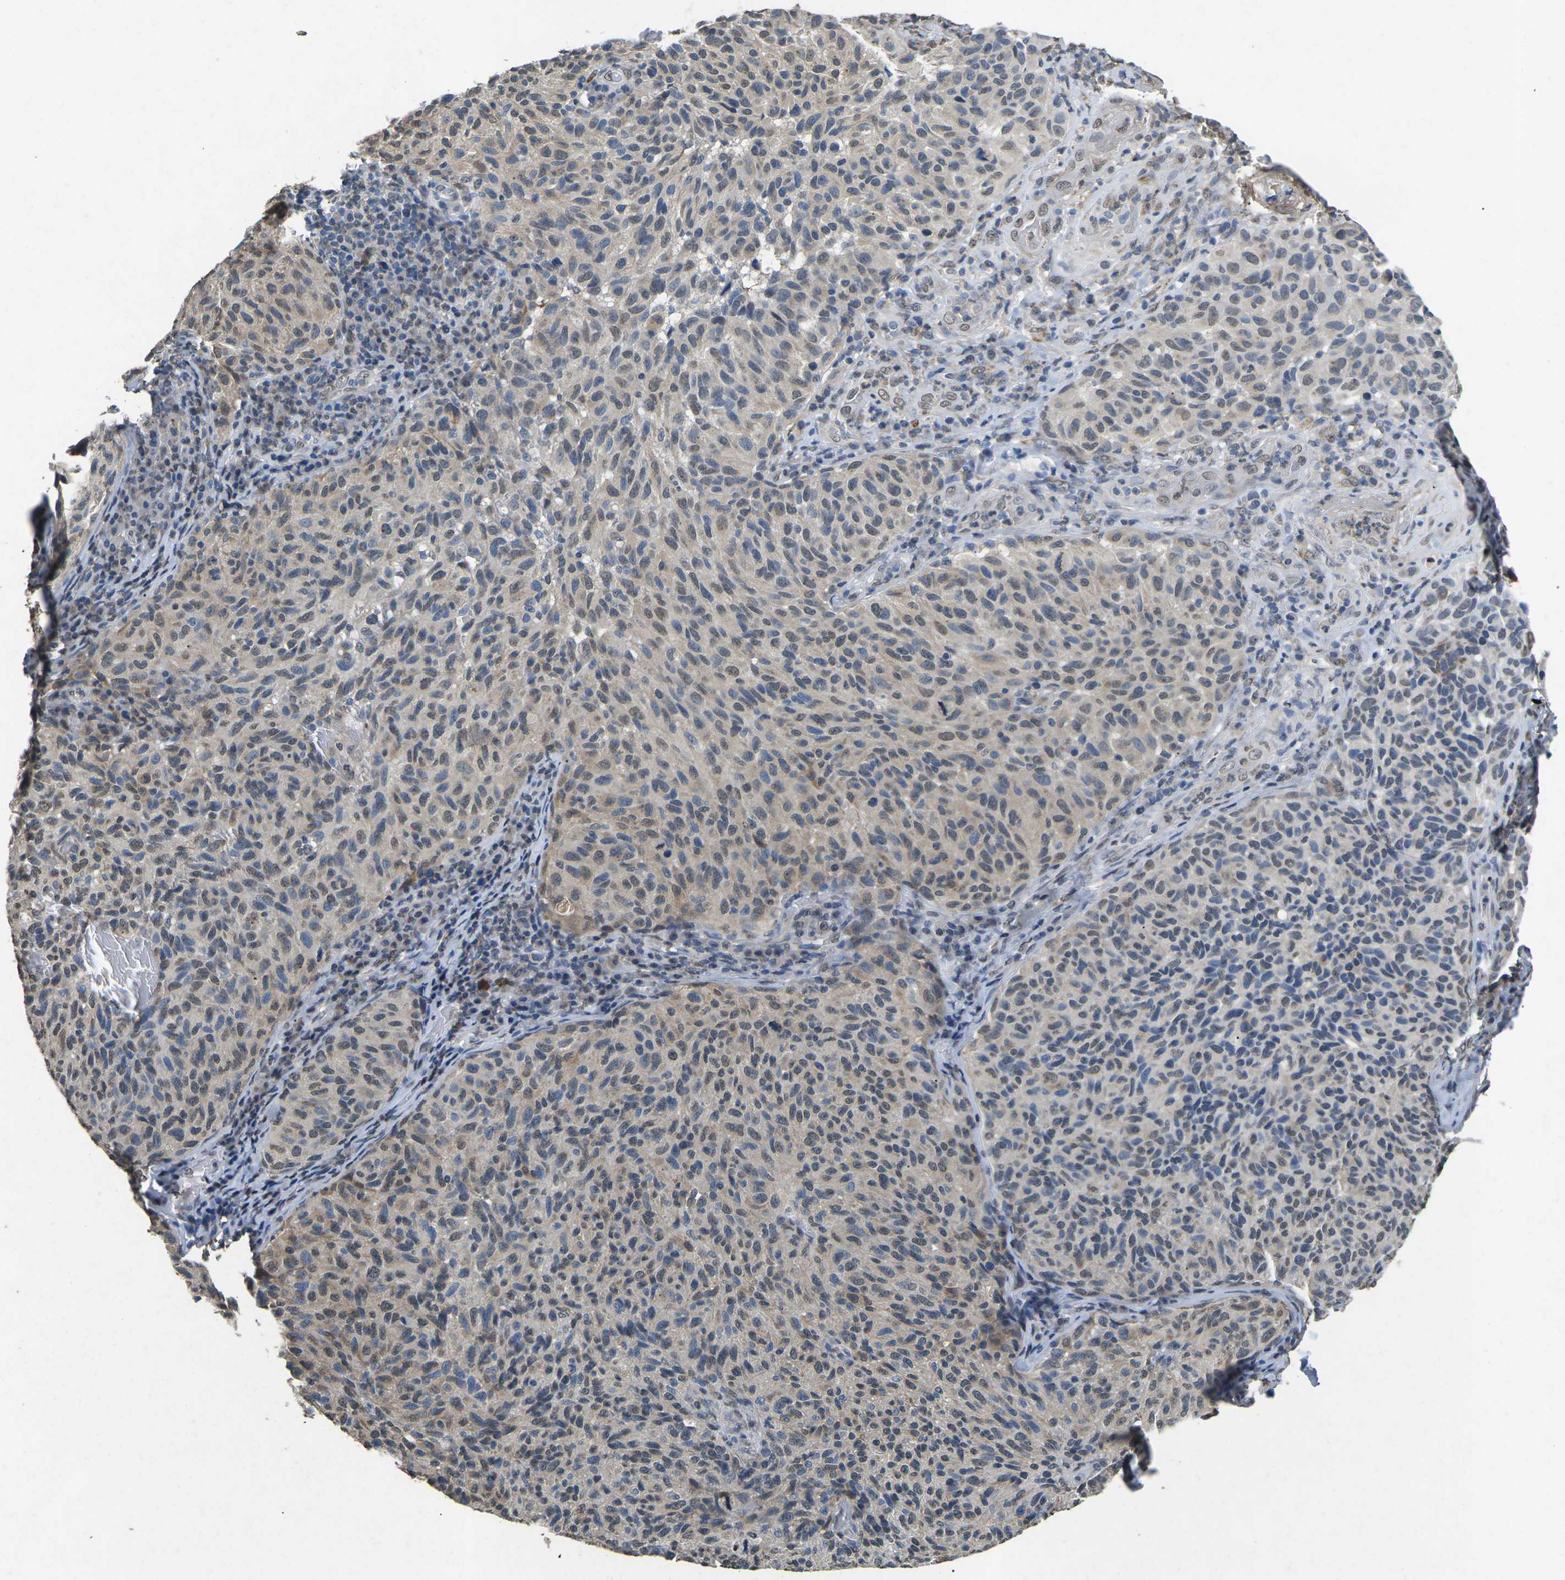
{"staining": {"intensity": "weak", "quantity": "<25%", "location": "cytoplasmic/membranous"}, "tissue": "melanoma", "cell_type": "Tumor cells", "image_type": "cancer", "snomed": [{"axis": "morphology", "description": "Malignant melanoma, NOS"}, {"axis": "topography", "description": "Skin"}], "caption": "The histopathology image demonstrates no staining of tumor cells in malignant melanoma.", "gene": "SCNN1B", "patient": {"sex": "female", "age": 73}}